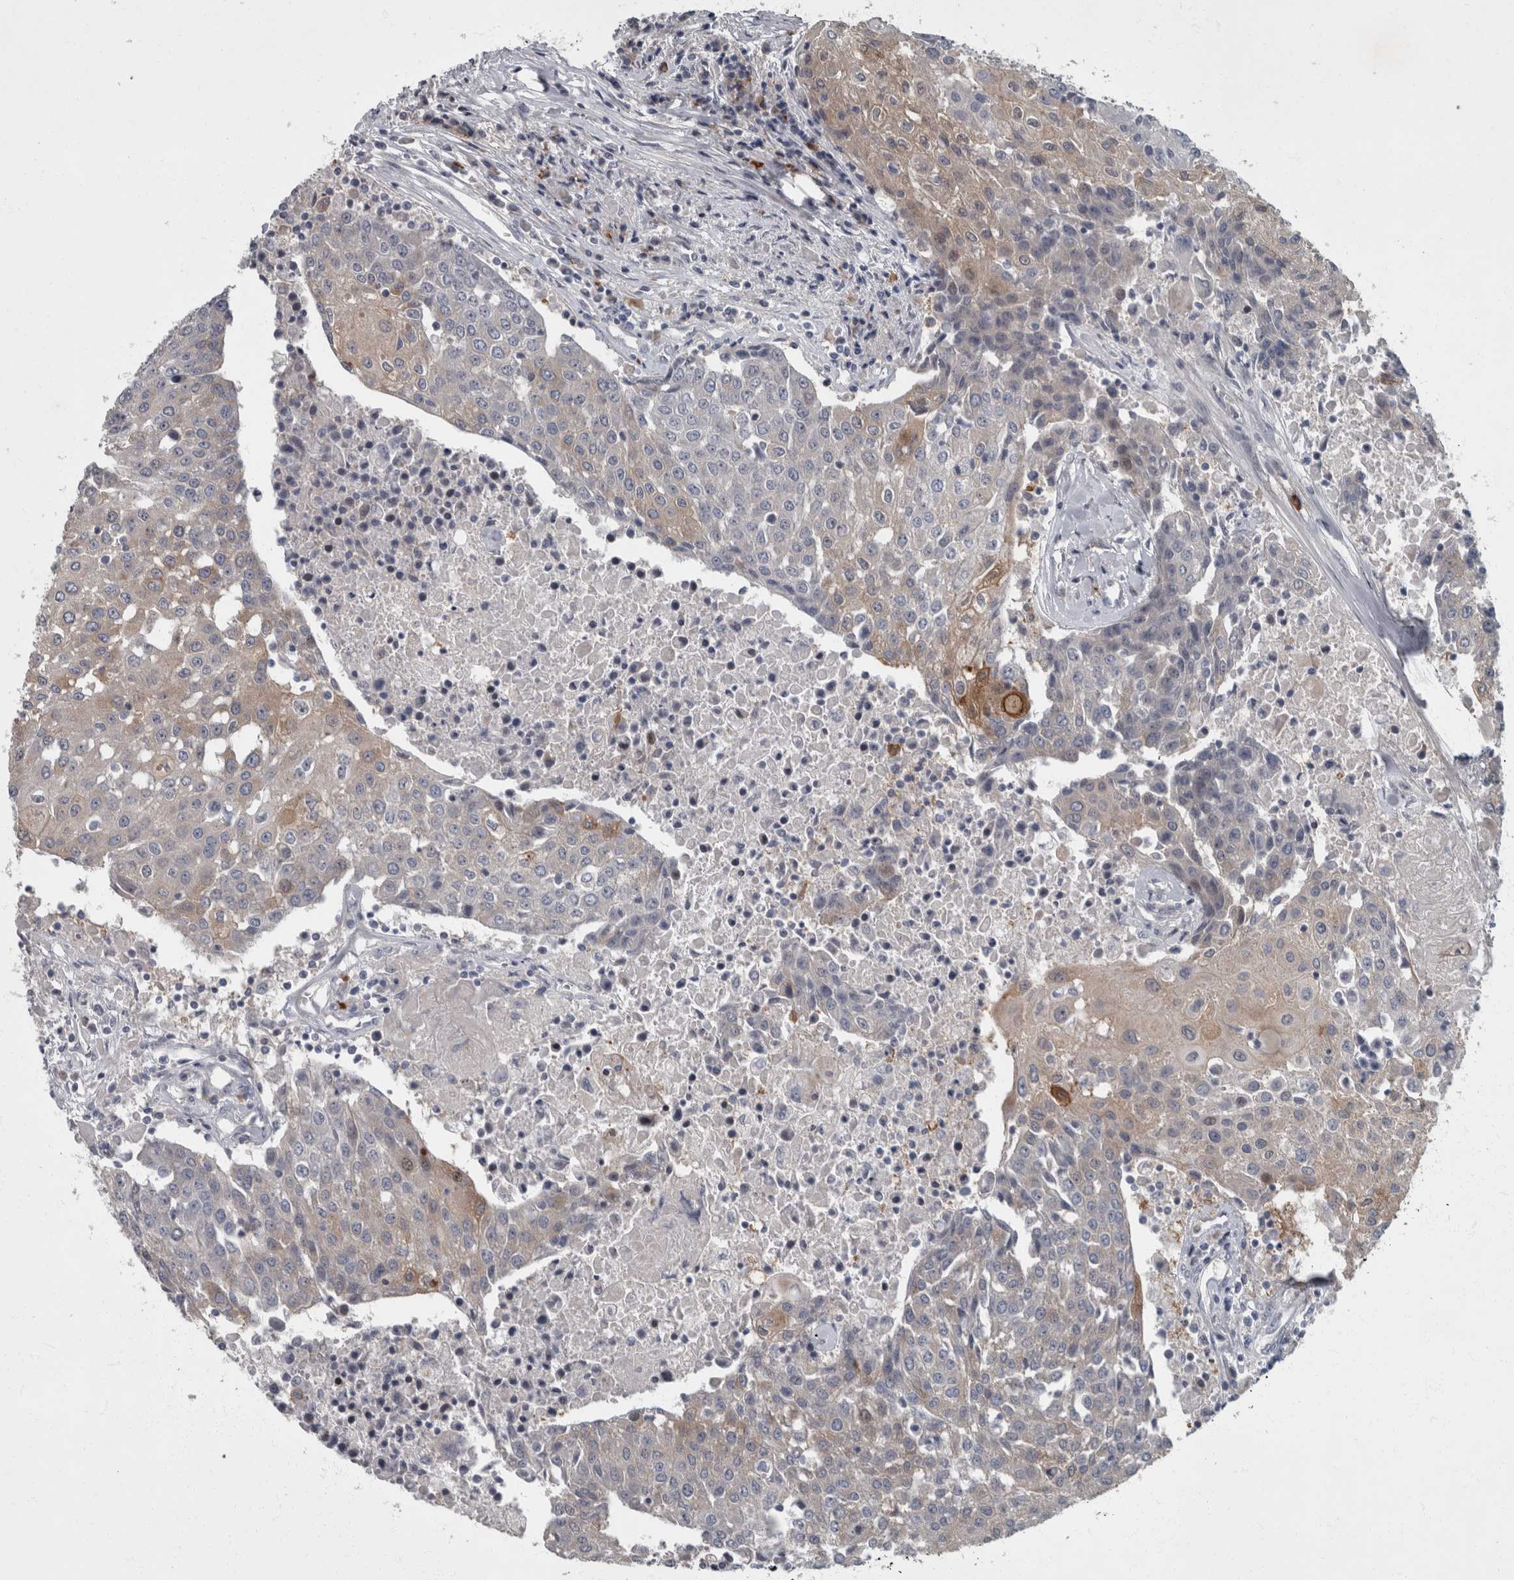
{"staining": {"intensity": "moderate", "quantity": "<25%", "location": "cytoplasmic/membranous"}, "tissue": "urothelial cancer", "cell_type": "Tumor cells", "image_type": "cancer", "snomed": [{"axis": "morphology", "description": "Urothelial carcinoma, High grade"}, {"axis": "topography", "description": "Urinary bladder"}], "caption": "Brown immunohistochemical staining in human urothelial cancer exhibits moderate cytoplasmic/membranous positivity in approximately <25% of tumor cells.", "gene": "CDC42BPG", "patient": {"sex": "female", "age": 85}}